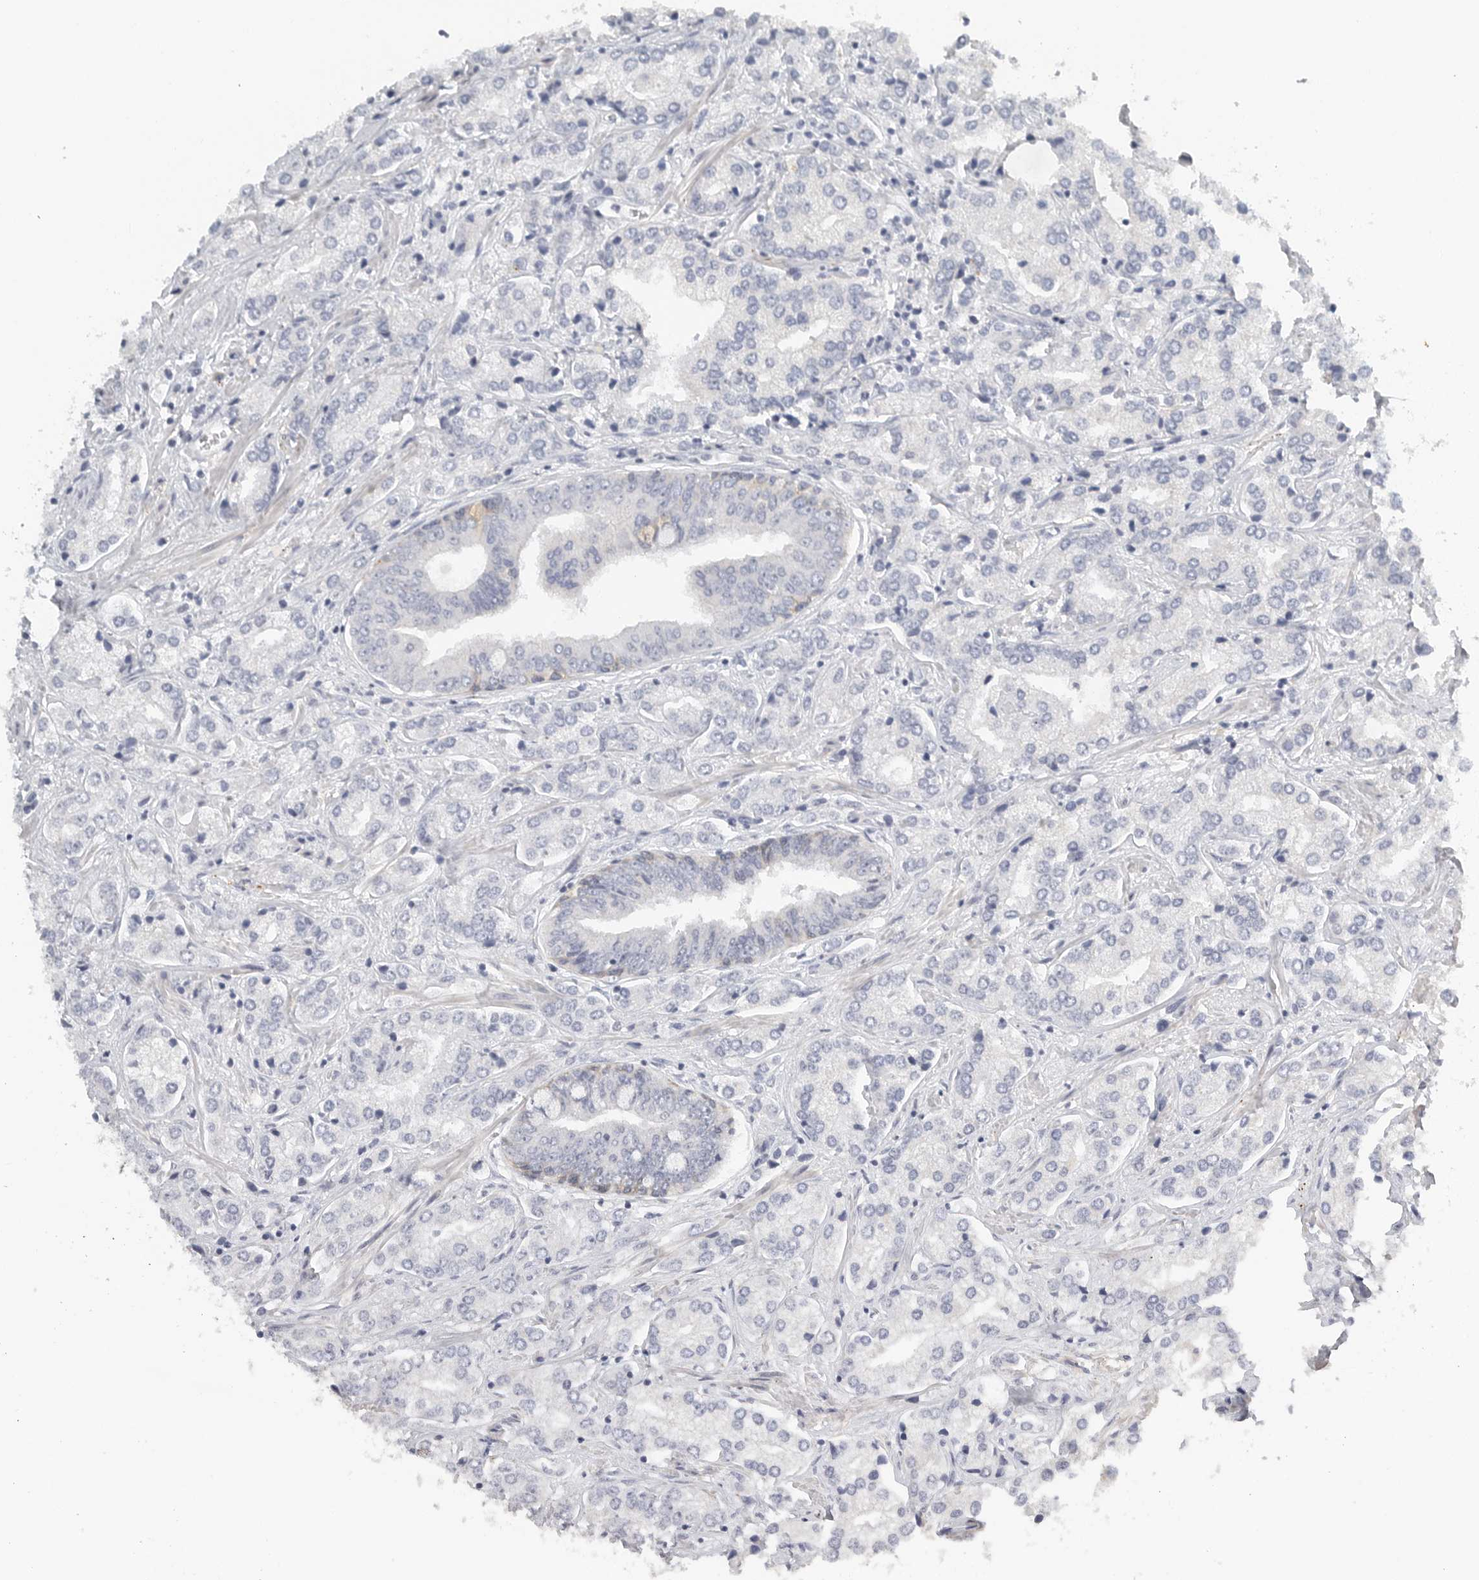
{"staining": {"intensity": "negative", "quantity": "none", "location": "none"}, "tissue": "prostate cancer", "cell_type": "Tumor cells", "image_type": "cancer", "snomed": [{"axis": "morphology", "description": "Adenocarcinoma, High grade"}, {"axis": "topography", "description": "Prostate"}], "caption": "Tumor cells show no significant positivity in prostate cancer.", "gene": "PAM", "patient": {"sex": "male", "age": 66}}